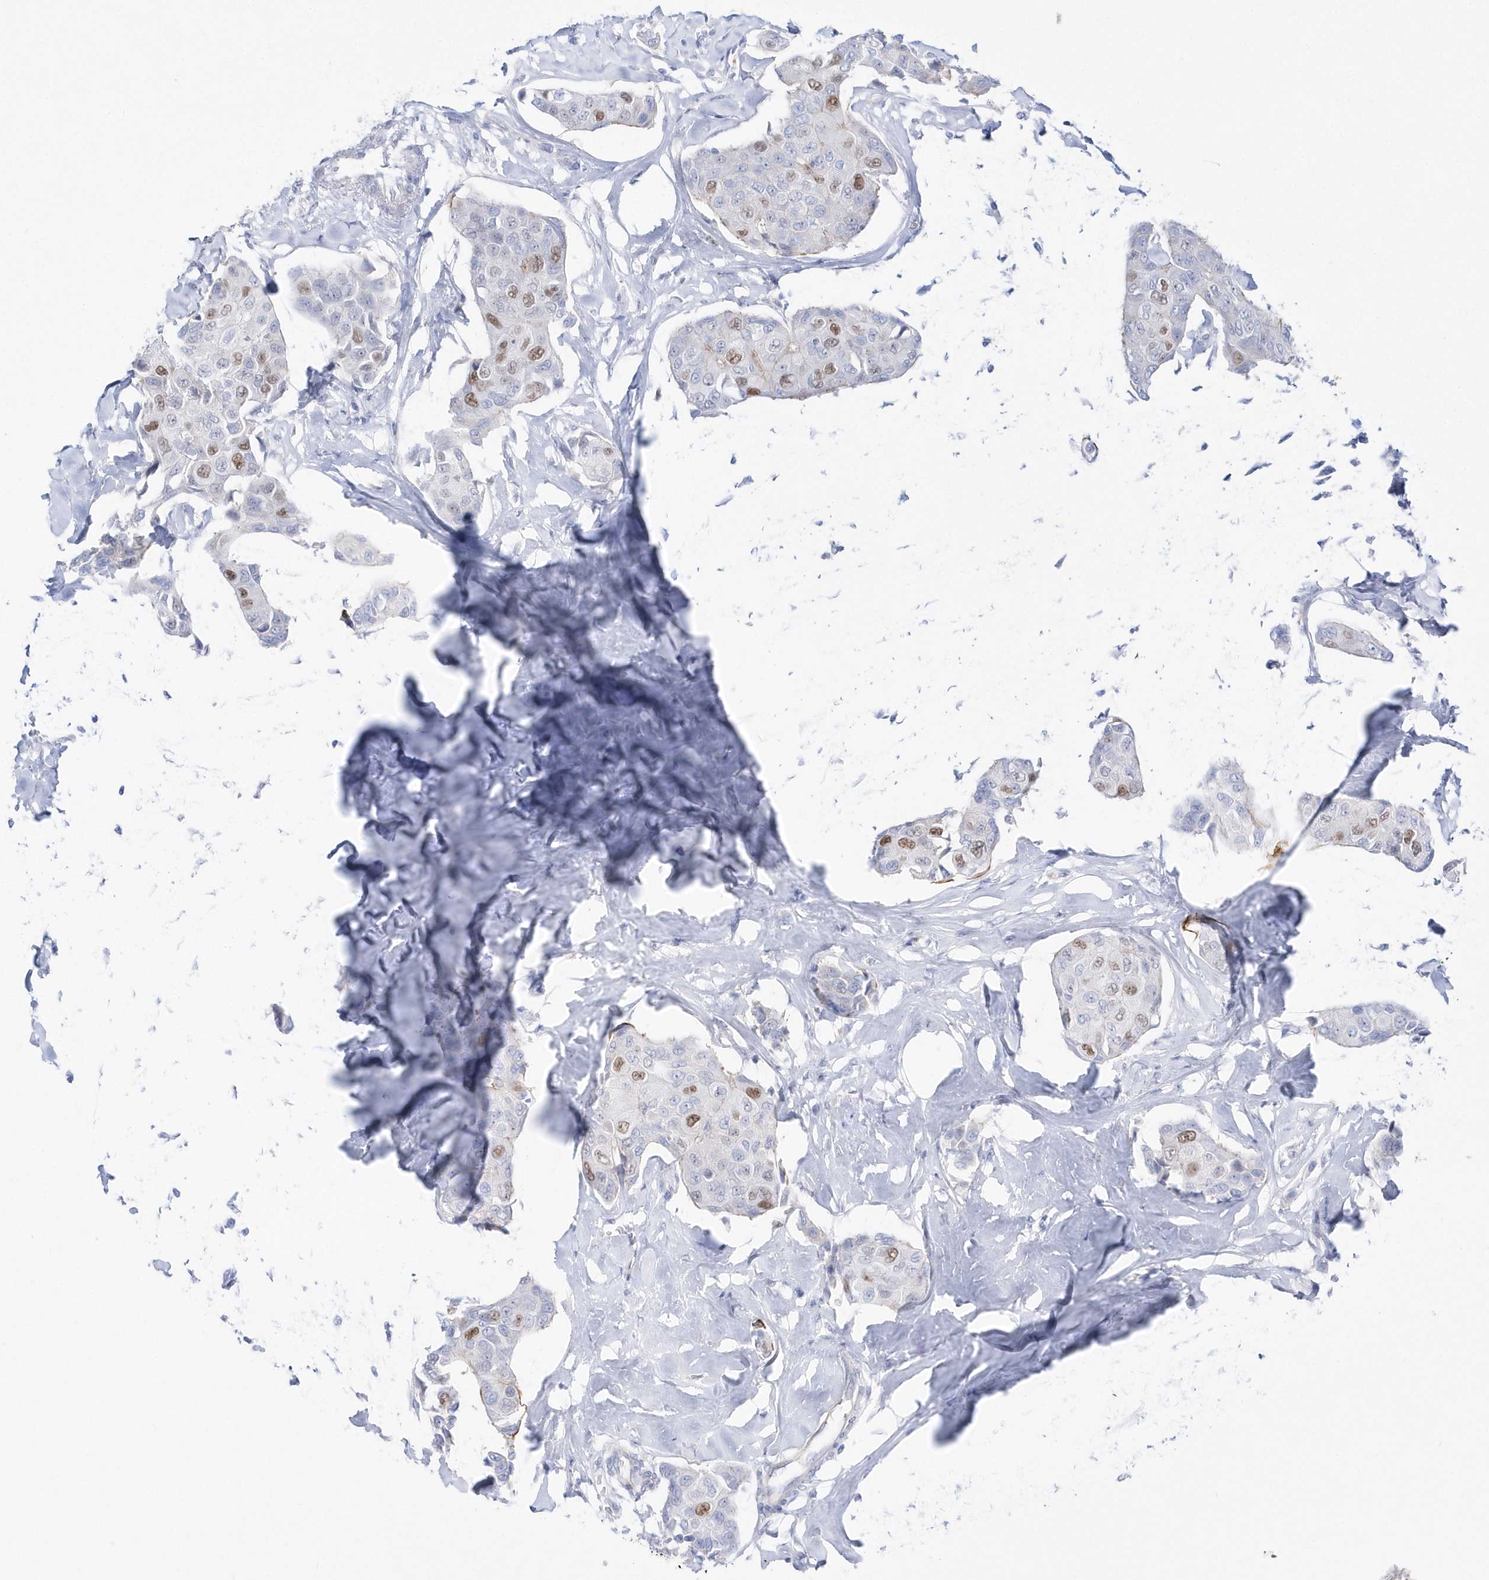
{"staining": {"intensity": "moderate", "quantity": "25%-75%", "location": "nuclear"}, "tissue": "breast cancer", "cell_type": "Tumor cells", "image_type": "cancer", "snomed": [{"axis": "morphology", "description": "Duct carcinoma"}, {"axis": "topography", "description": "Breast"}], "caption": "Immunohistochemistry (DAB (3,3'-diaminobenzidine)) staining of breast invasive ductal carcinoma exhibits moderate nuclear protein positivity in approximately 25%-75% of tumor cells. (DAB (3,3'-diaminobenzidine) IHC, brown staining for protein, blue staining for nuclei).", "gene": "TMCO6", "patient": {"sex": "female", "age": 80}}